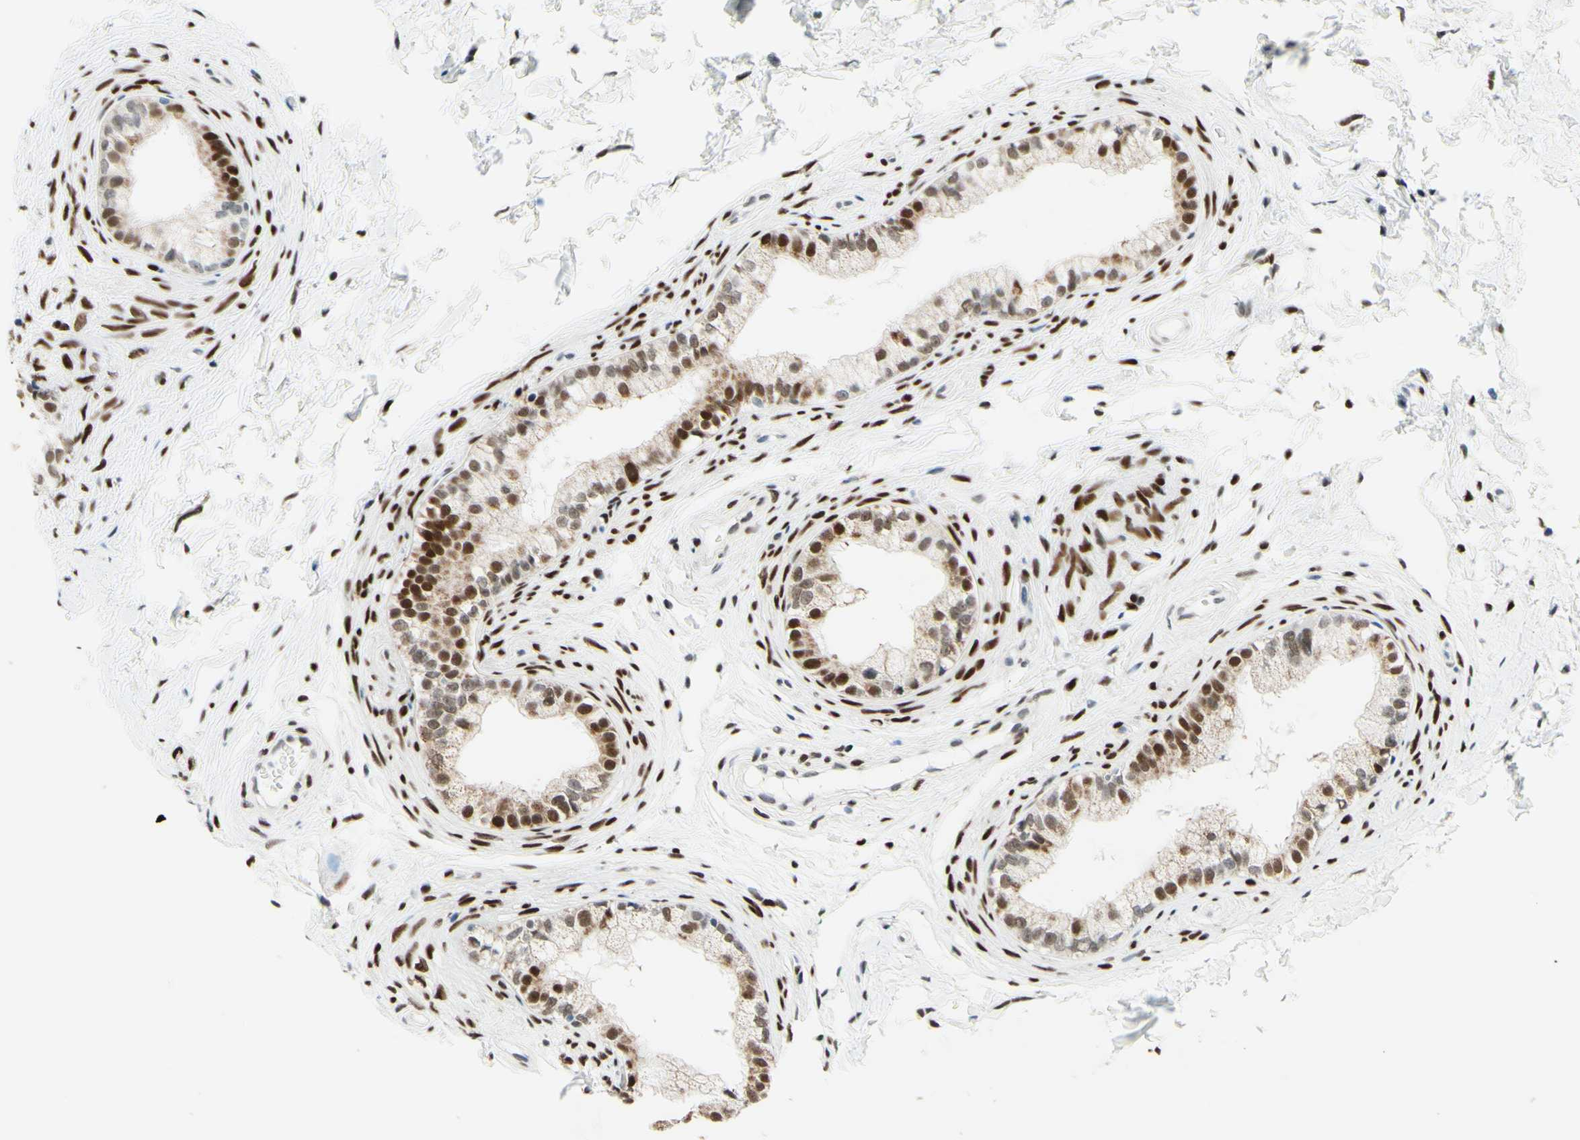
{"staining": {"intensity": "moderate", "quantity": ">75%", "location": "nuclear"}, "tissue": "epididymis", "cell_type": "Glandular cells", "image_type": "normal", "snomed": [{"axis": "morphology", "description": "Normal tissue, NOS"}, {"axis": "topography", "description": "Epididymis"}], "caption": "Protein expression analysis of benign epididymis shows moderate nuclear expression in about >75% of glandular cells. The staining is performed using DAB (3,3'-diaminobenzidine) brown chromogen to label protein expression. The nuclei are counter-stained blue using hematoxylin.", "gene": "CBX7", "patient": {"sex": "male", "age": 56}}